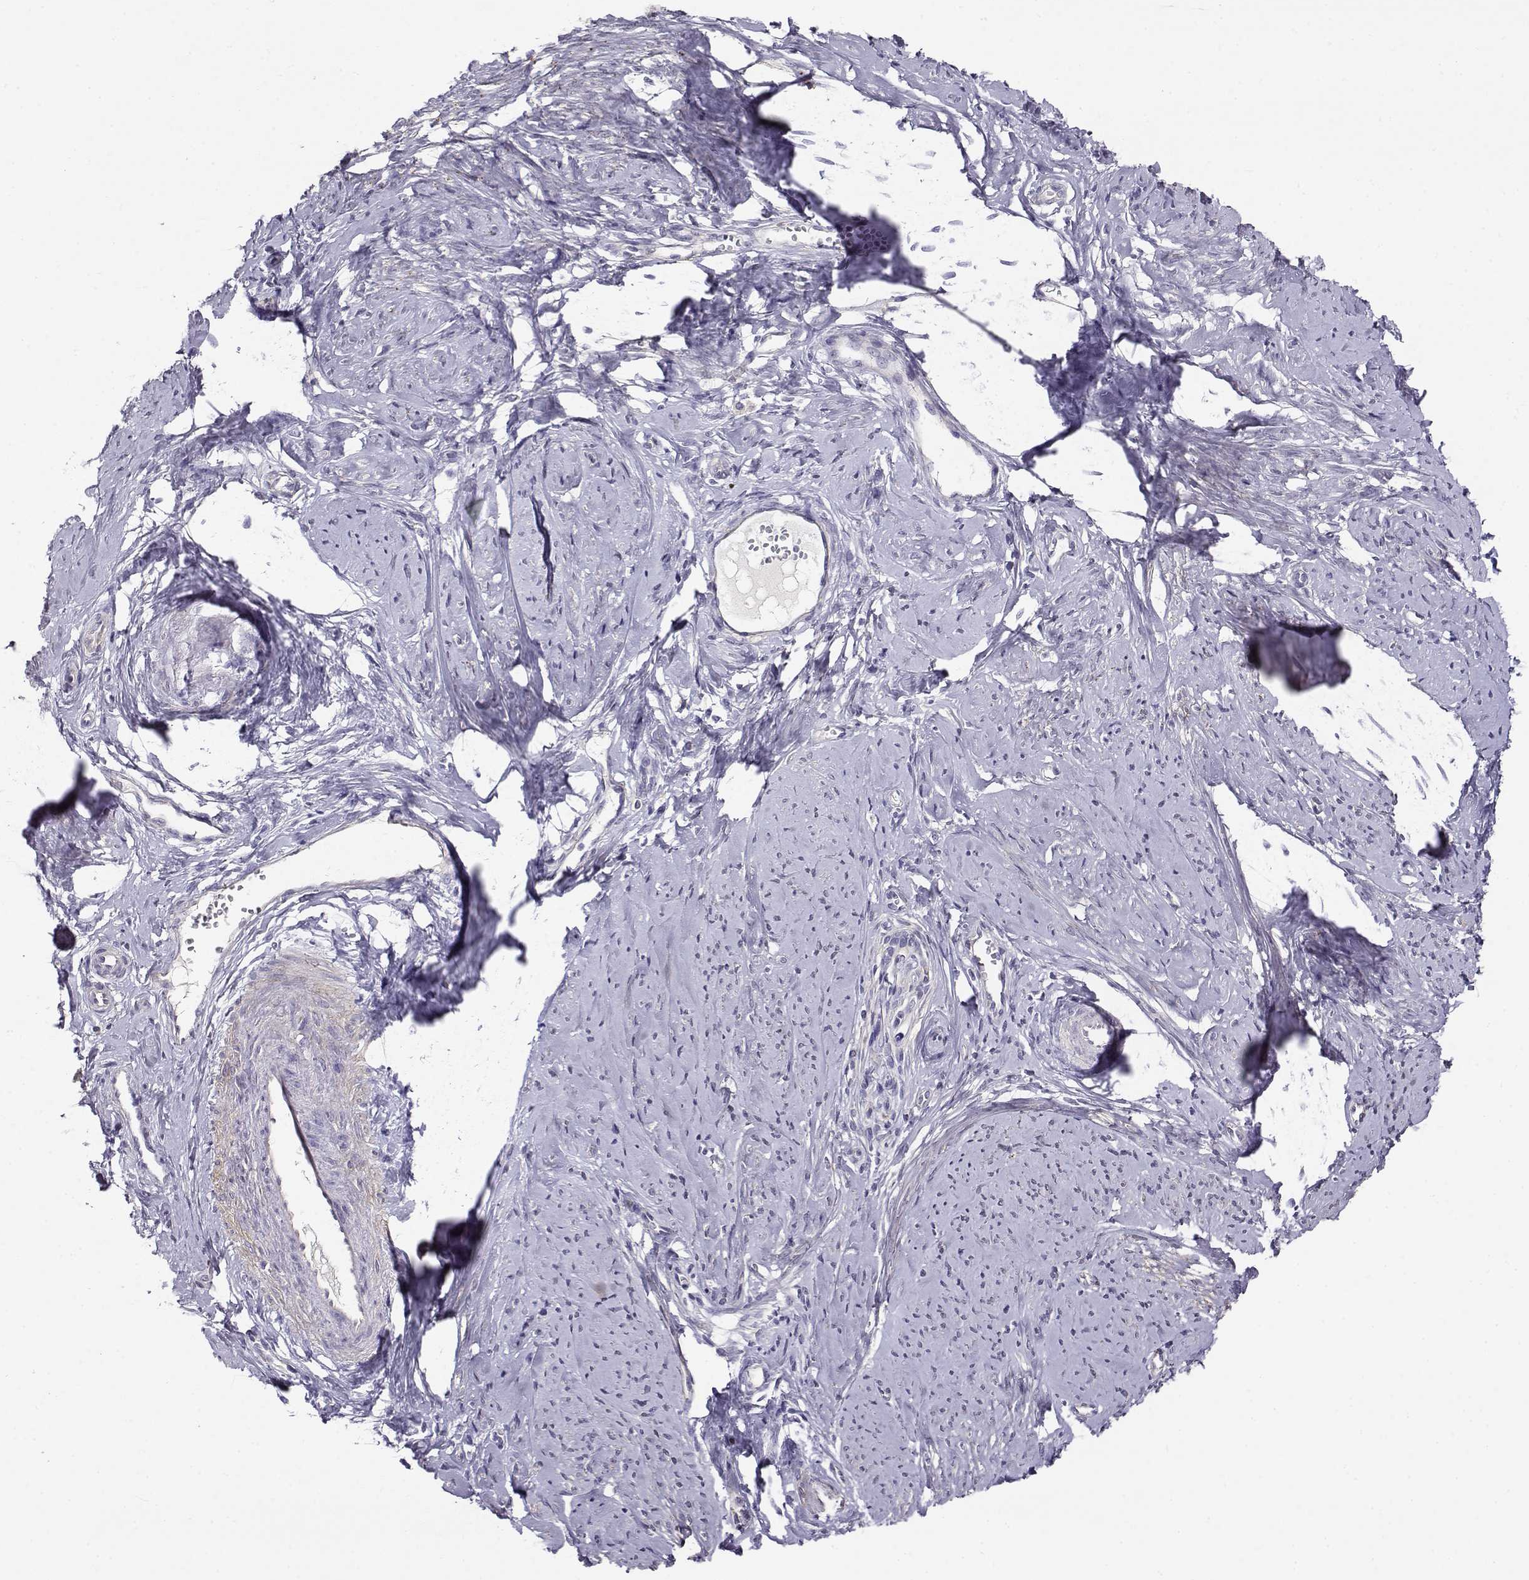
{"staining": {"intensity": "negative", "quantity": "none", "location": "none"}, "tissue": "smooth muscle", "cell_type": "Smooth muscle cells", "image_type": "normal", "snomed": [{"axis": "morphology", "description": "Normal tissue, NOS"}, {"axis": "topography", "description": "Smooth muscle"}], "caption": "This micrograph is of unremarkable smooth muscle stained with immunohistochemistry (IHC) to label a protein in brown with the nuclei are counter-stained blue. There is no expression in smooth muscle cells.", "gene": "ENDOU", "patient": {"sex": "female", "age": 48}}